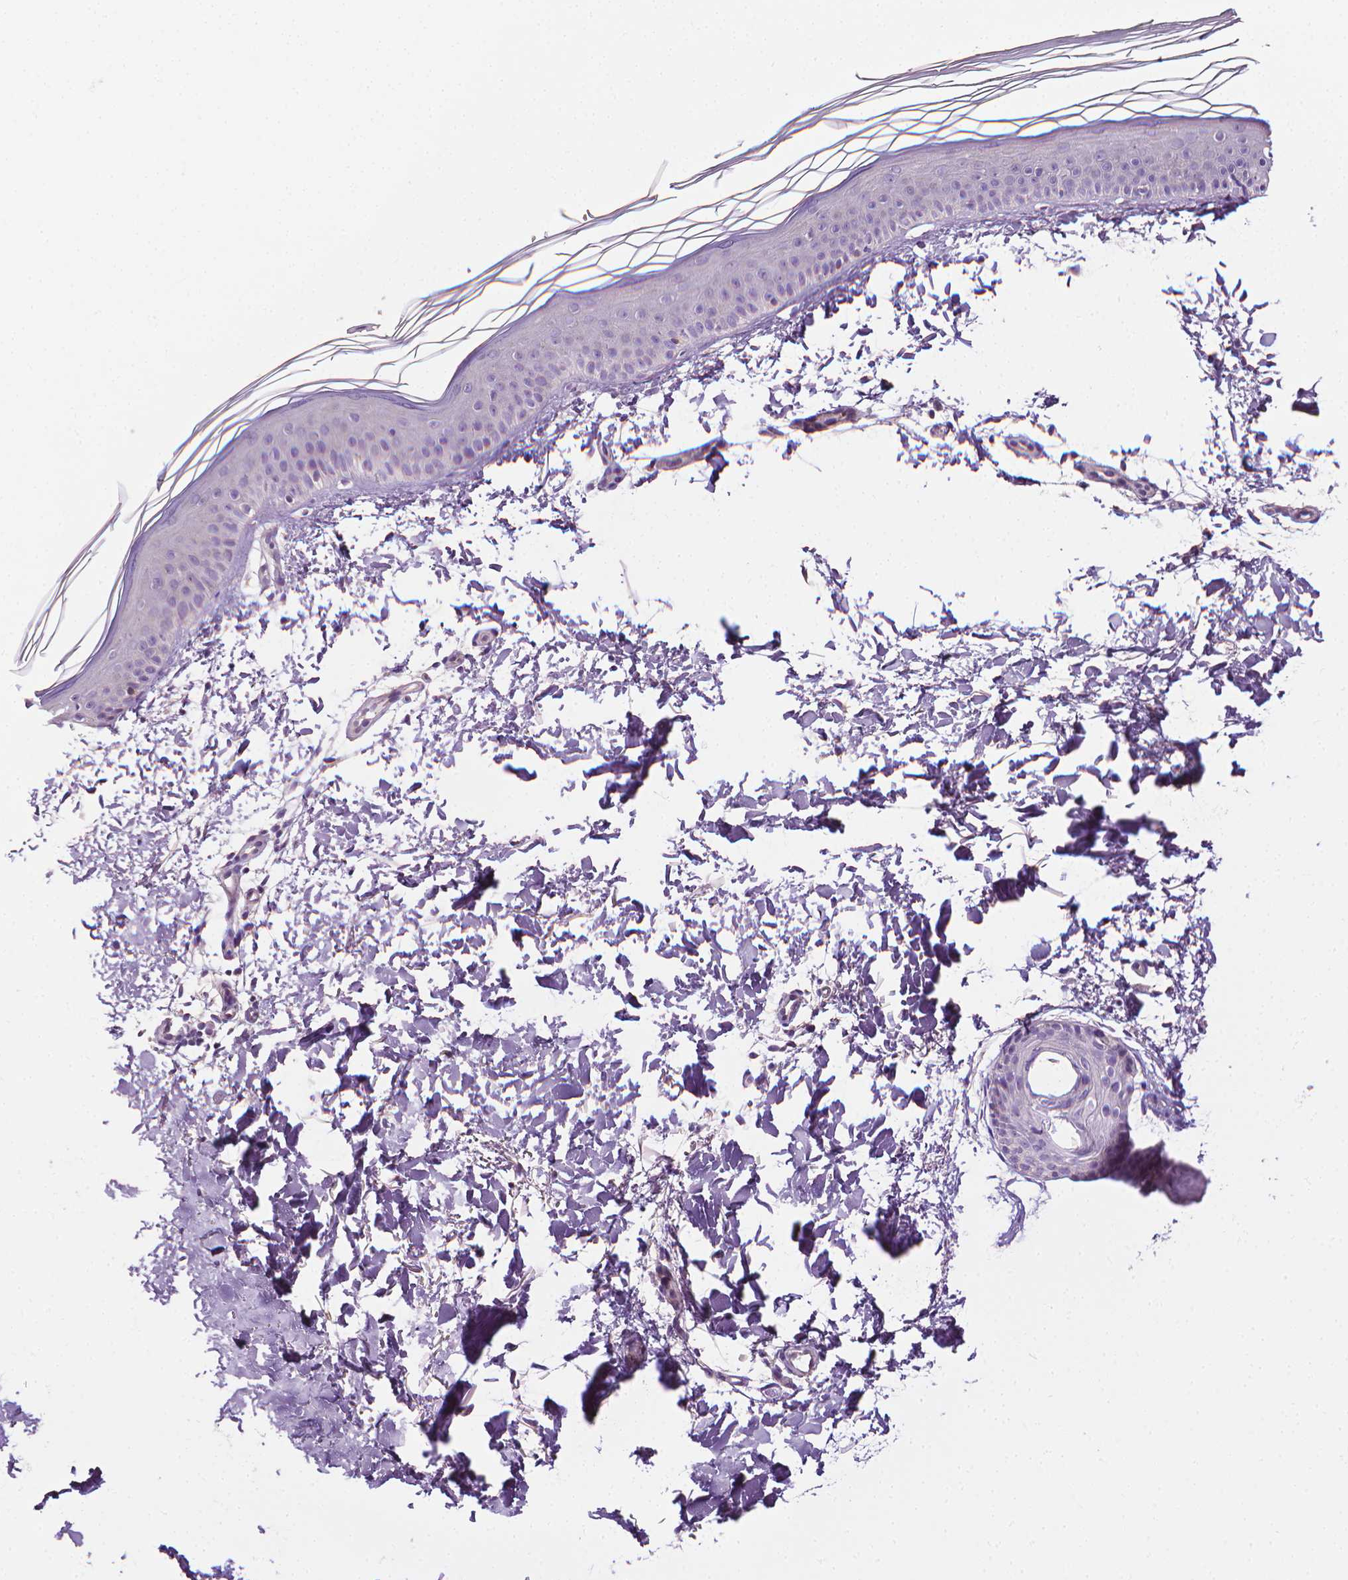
{"staining": {"intensity": "negative", "quantity": "none", "location": "none"}, "tissue": "skin", "cell_type": "Fibroblasts", "image_type": "normal", "snomed": [{"axis": "morphology", "description": "Normal tissue, NOS"}, {"axis": "topography", "description": "Skin"}], "caption": "DAB immunohistochemical staining of benign human skin reveals no significant positivity in fibroblasts. (Brightfield microscopy of DAB immunohistochemistry (IHC) at high magnification).", "gene": "MCOLN3", "patient": {"sex": "female", "age": 62}}